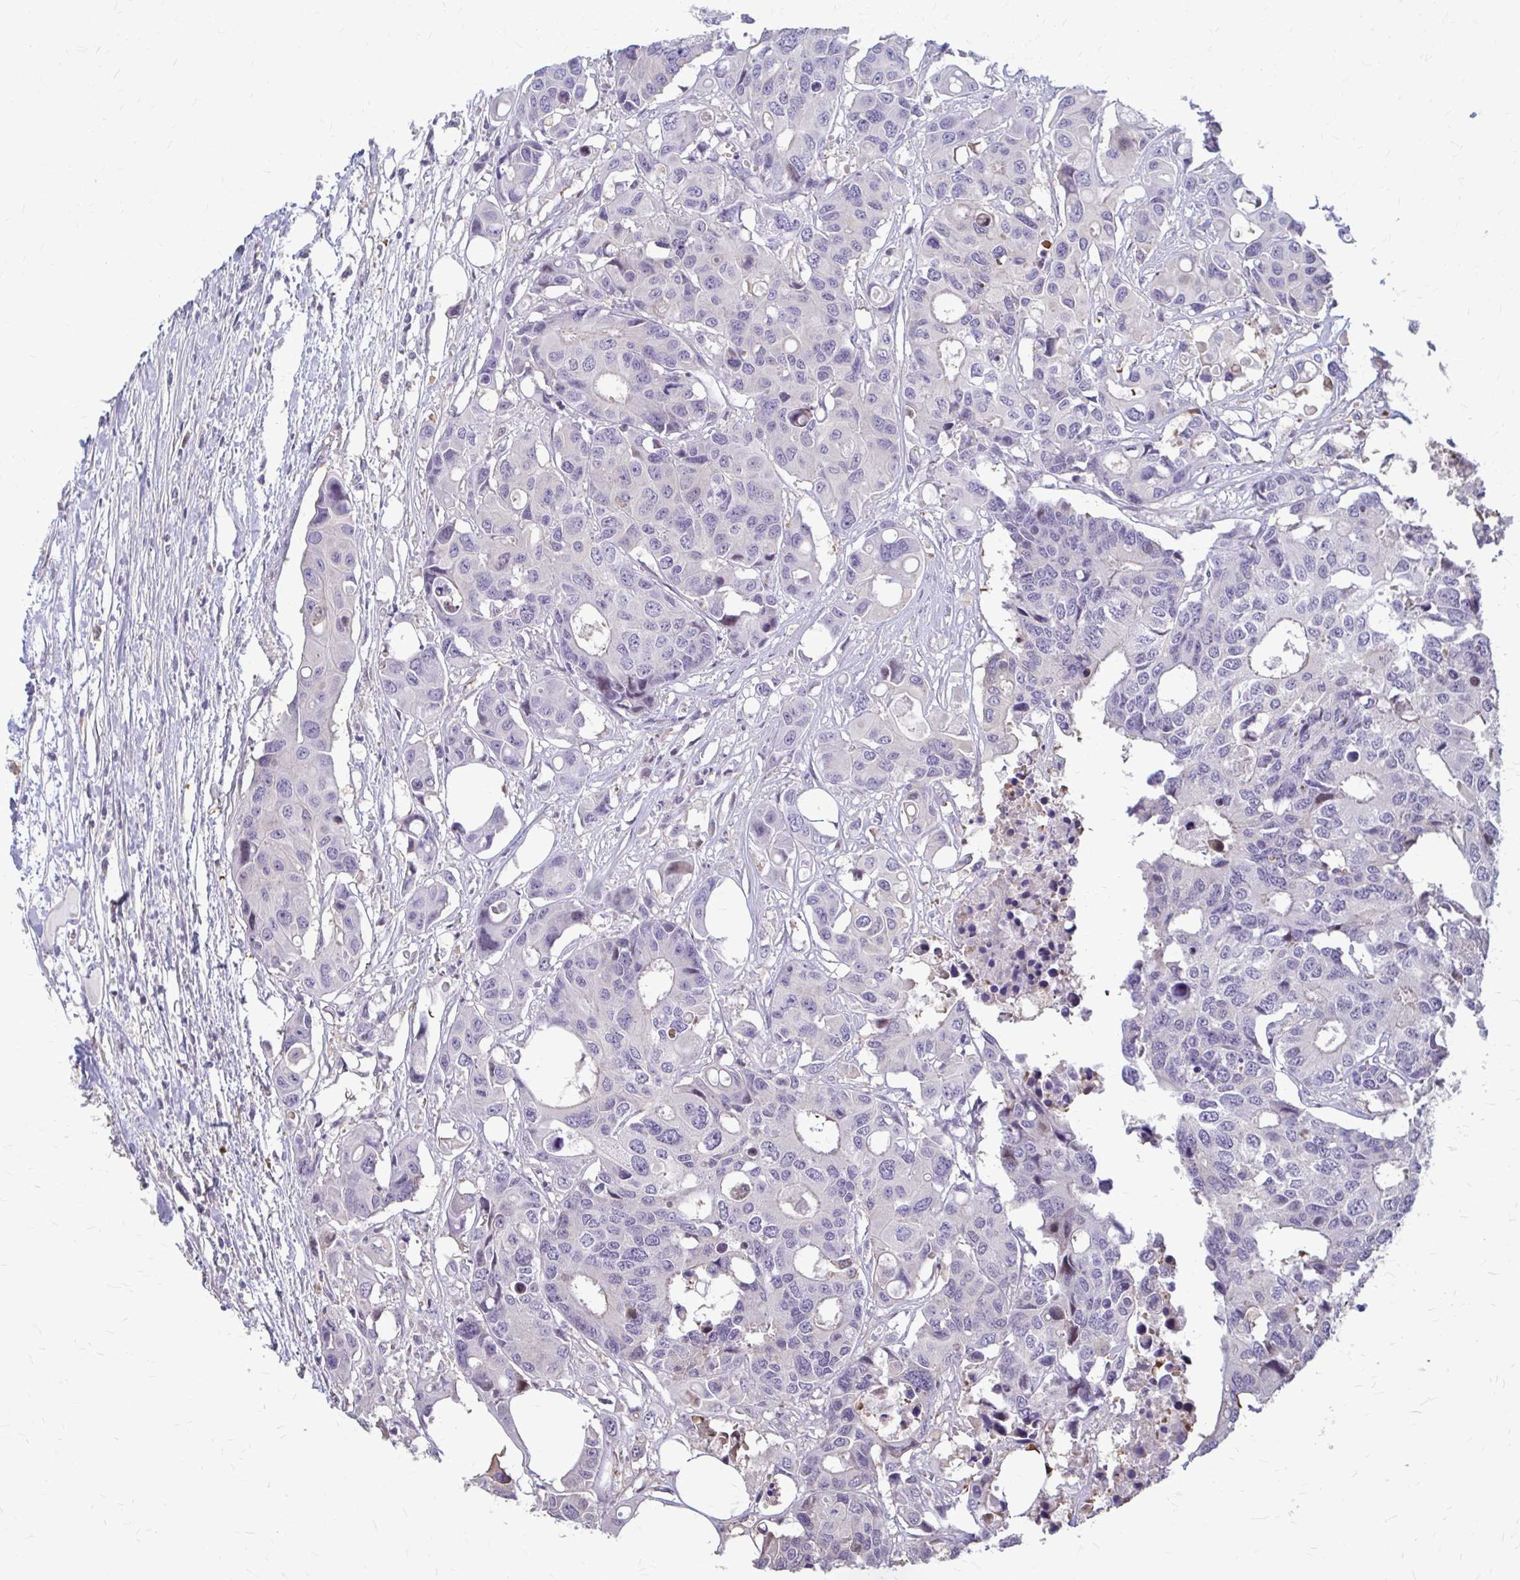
{"staining": {"intensity": "negative", "quantity": "none", "location": "none"}, "tissue": "colorectal cancer", "cell_type": "Tumor cells", "image_type": "cancer", "snomed": [{"axis": "morphology", "description": "Adenocarcinoma, NOS"}, {"axis": "topography", "description": "Colon"}], "caption": "IHC photomicrograph of human colorectal adenocarcinoma stained for a protein (brown), which displays no positivity in tumor cells.", "gene": "ZNF34", "patient": {"sex": "male", "age": 77}}